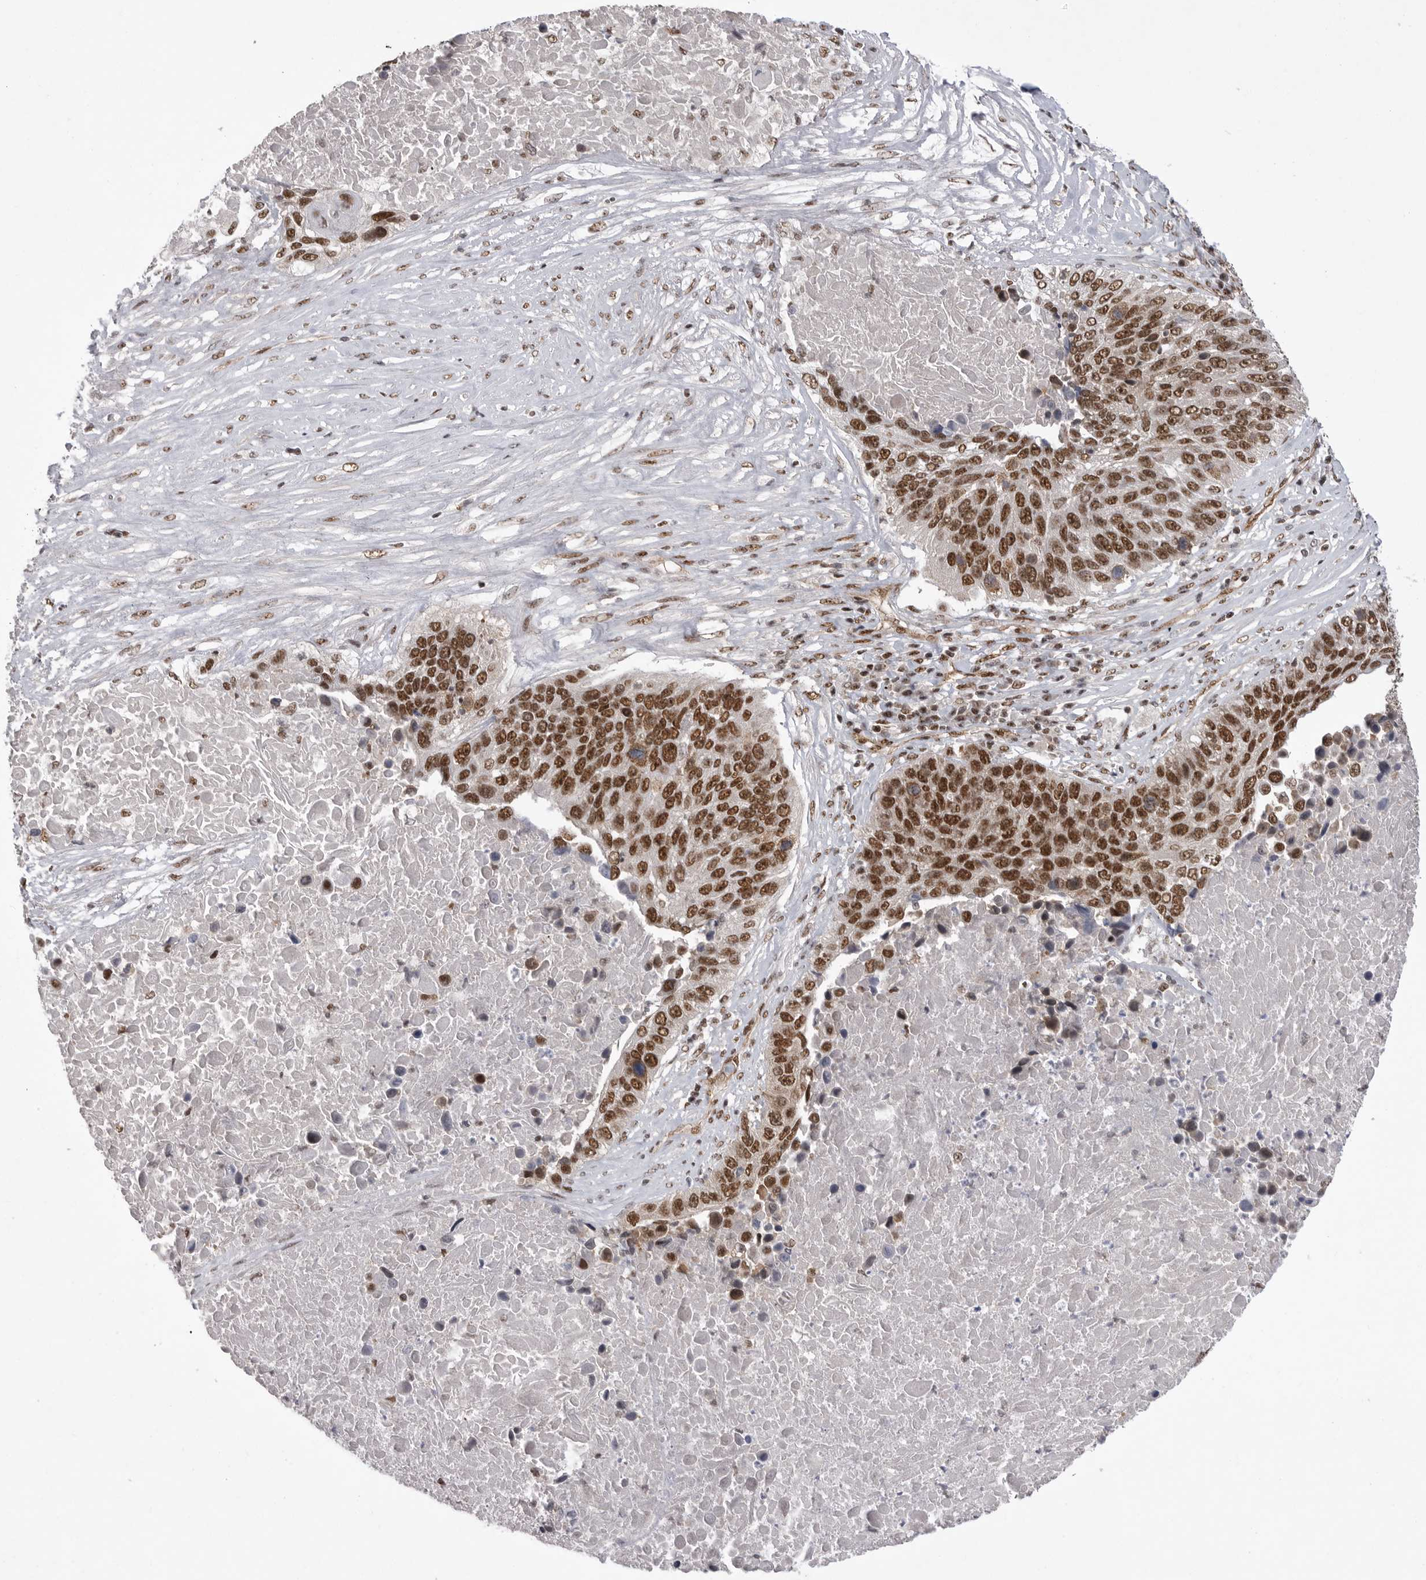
{"staining": {"intensity": "strong", "quantity": ">75%", "location": "nuclear"}, "tissue": "lung cancer", "cell_type": "Tumor cells", "image_type": "cancer", "snomed": [{"axis": "morphology", "description": "Squamous cell carcinoma, NOS"}, {"axis": "topography", "description": "Lung"}], "caption": "Lung cancer tissue demonstrates strong nuclear staining in approximately >75% of tumor cells, visualized by immunohistochemistry.", "gene": "PPP1R8", "patient": {"sex": "male", "age": 66}}